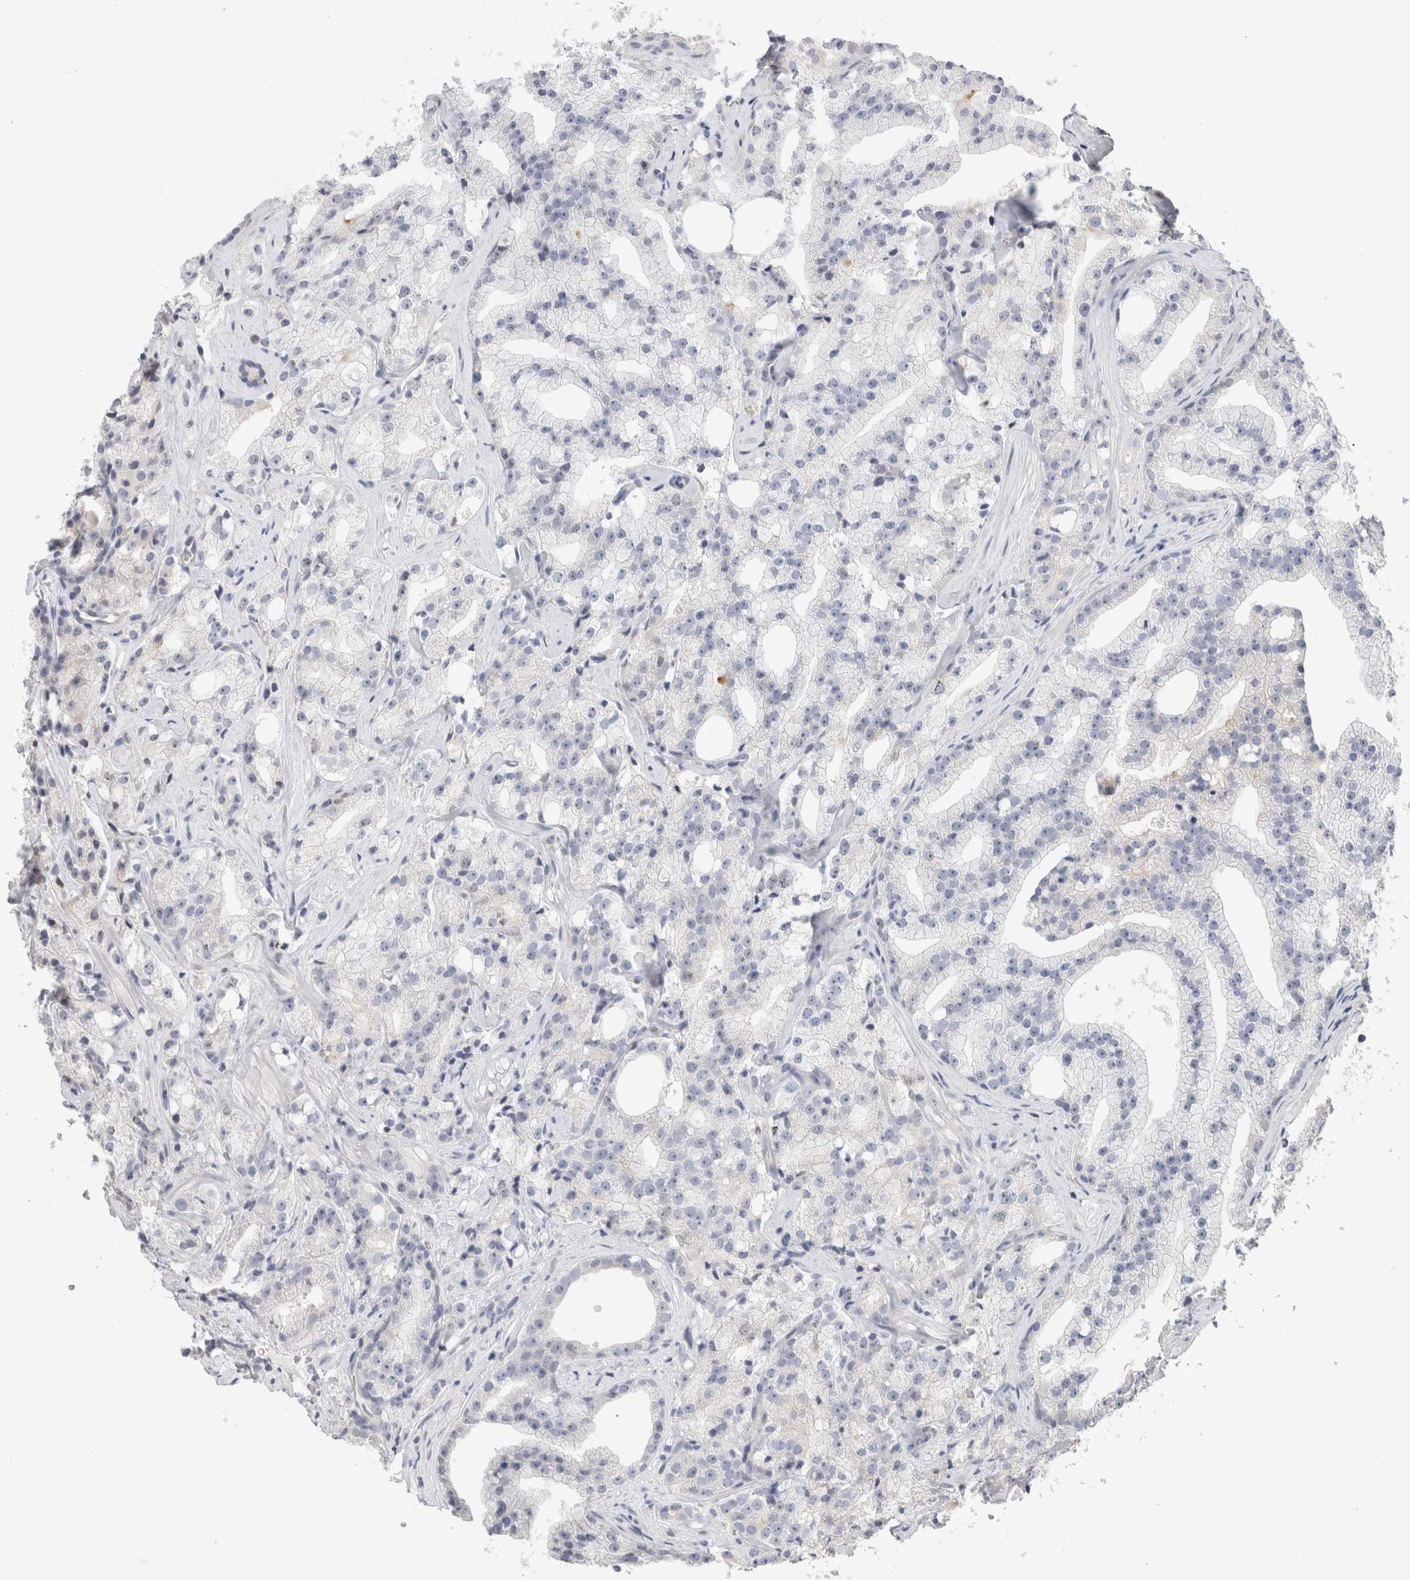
{"staining": {"intensity": "negative", "quantity": "none", "location": "none"}, "tissue": "prostate cancer", "cell_type": "Tumor cells", "image_type": "cancer", "snomed": [{"axis": "morphology", "description": "Adenocarcinoma, High grade"}, {"axis": "topography", "description": "Prostate"}], "caption": "Prostate cancer (adenocarcinoma (high-grade)) was stained to show a protein in brown. There is no significant staining in tumor cells.", "gene": "SYTL5", "patient": {"sex": "male", "age": 64}}